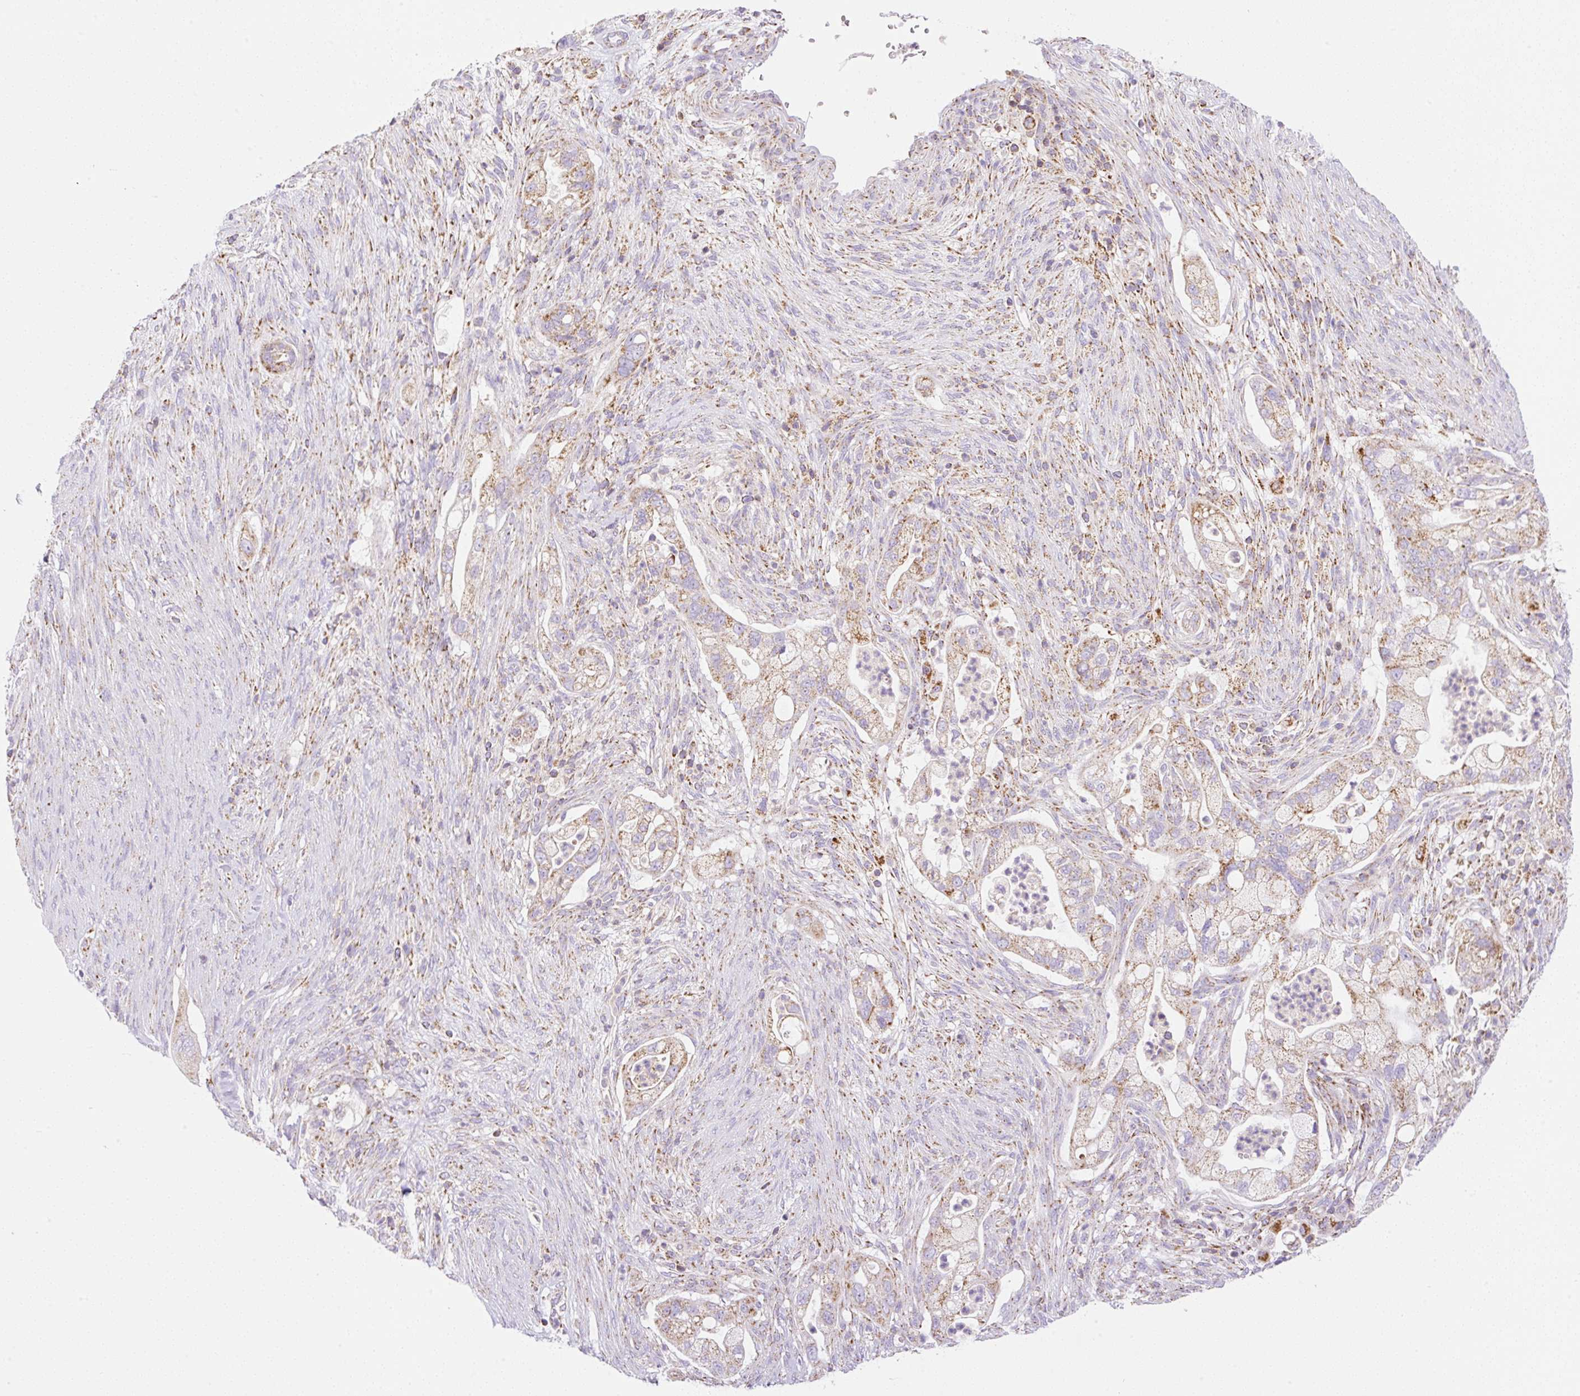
{"staining": {"intensity": "weak", "quantity": "25%-75%", "location": "cytoplasmic/membranous"}, "tissue": "pancreatic cancer", "cell_type": "Tumor cells", "image_type": "cancer", "snomed": [{"axis": "morphology", "description": "Adenocarcinoma, NOS"}, {"axis": "topography", "description": "Pancreas"}], "caption": "Immunohistochemistry (IHC) image of neoplastic tissue: adenocarcinoma (pancreatic) stained using IHC shows low levels of weak protein expression localized specifically in the cytoplasmic/membranous of tumor cells, appearing as a cytoplasmic/membranous brown color.", "gene": "NF1", "patient": {"sex": "male", "age": 44}}